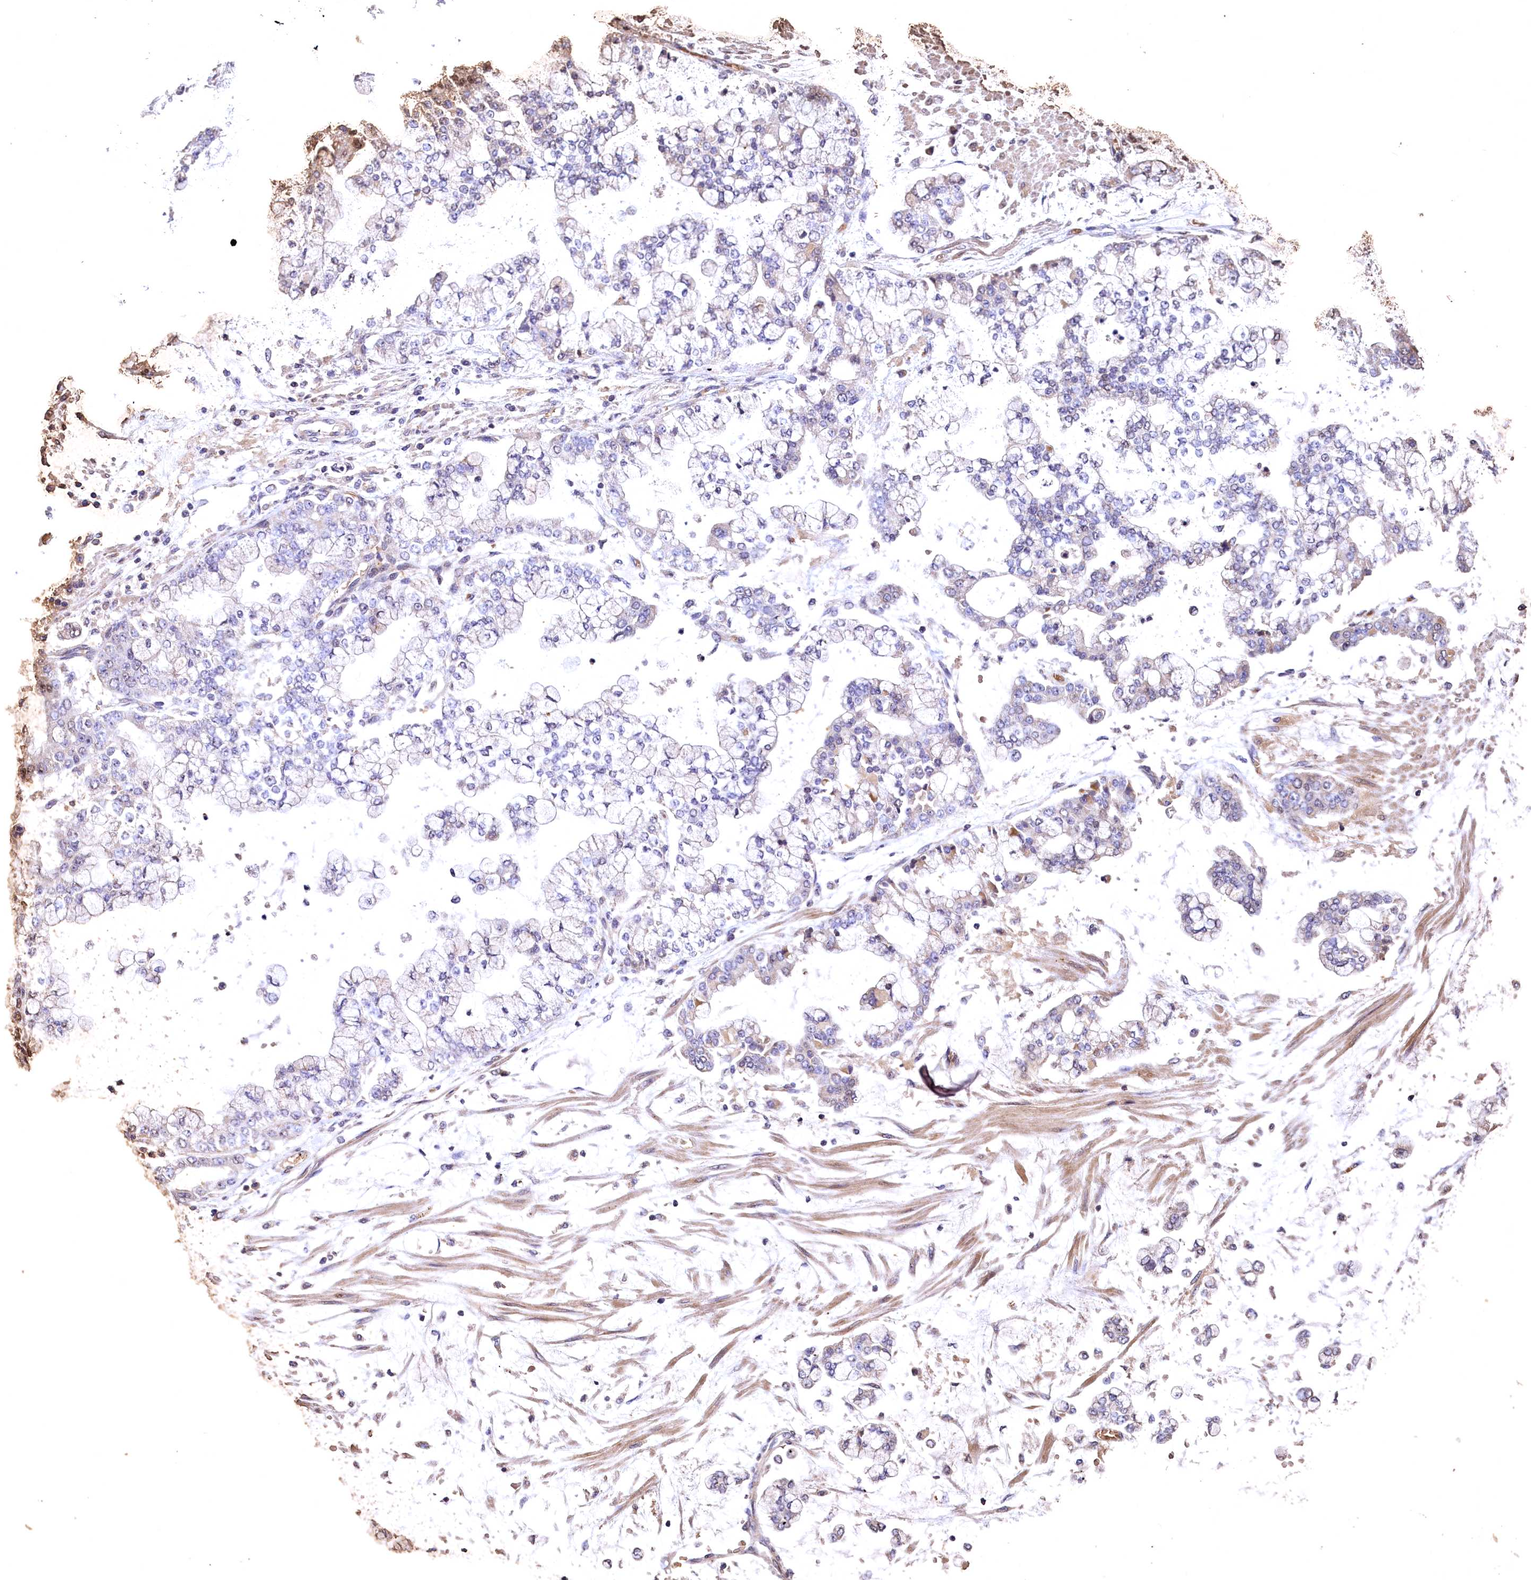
{"staining": {"intensity": "negative", "quantity": "none", "location": "none"}, "tissue": "stomach cancer", "cell_type": "Tumor cells", "image_type": "cancer", "snomed": [{"axis": "morphology", "description": "Normal tissue, NOS"}, {"axis": "morphology", "description": "Adenocarcinoma, NOS"}, {"axis": "topography", "description": "Stomach, upper"}, {"axis": "topography", "description": "Stomach"}], "caption": "Tumor cells show no significant protein positivity in stomach cancer.", "gene": "SPTA1", "patient": {"sex": "male", "age": 76}}